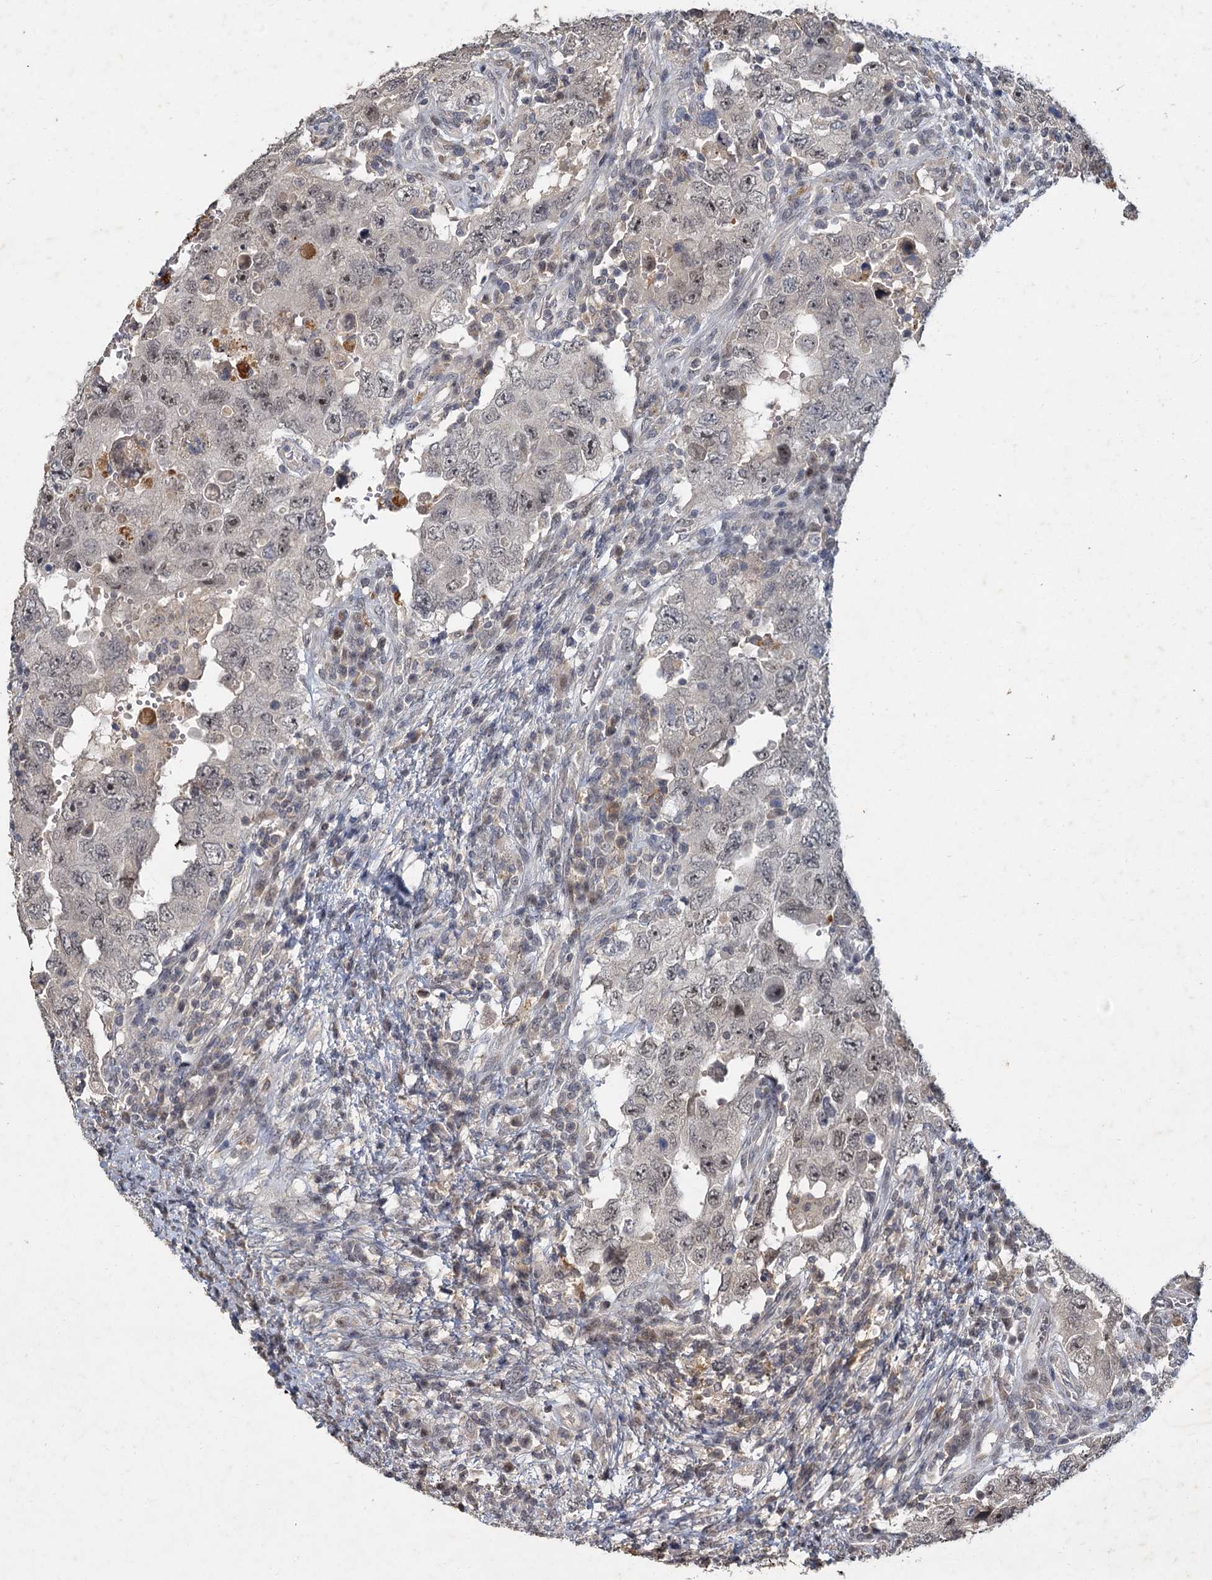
{"staining": {"intensity": "weak", "quantity": "25%-75%", "location": "nuclear"}, "tissue": "testis cancer", "cell_type": "Tumor cells", "image_type": "cancer", "snomed": [{"axis": "morphology", "description": "Carcinoma, Embryonal, NOS"}, {"axis": "topography", "description": "Testis"}], "caption": "The image demonstrates immunohistochemical staining of testis cancer (embryonal carcinoma). There is weak nuclear expression is seen in approximately 25%-75% of tumor cells.", "gene": "MUCL1", "patient": {"sex": "male", "age": 26}}